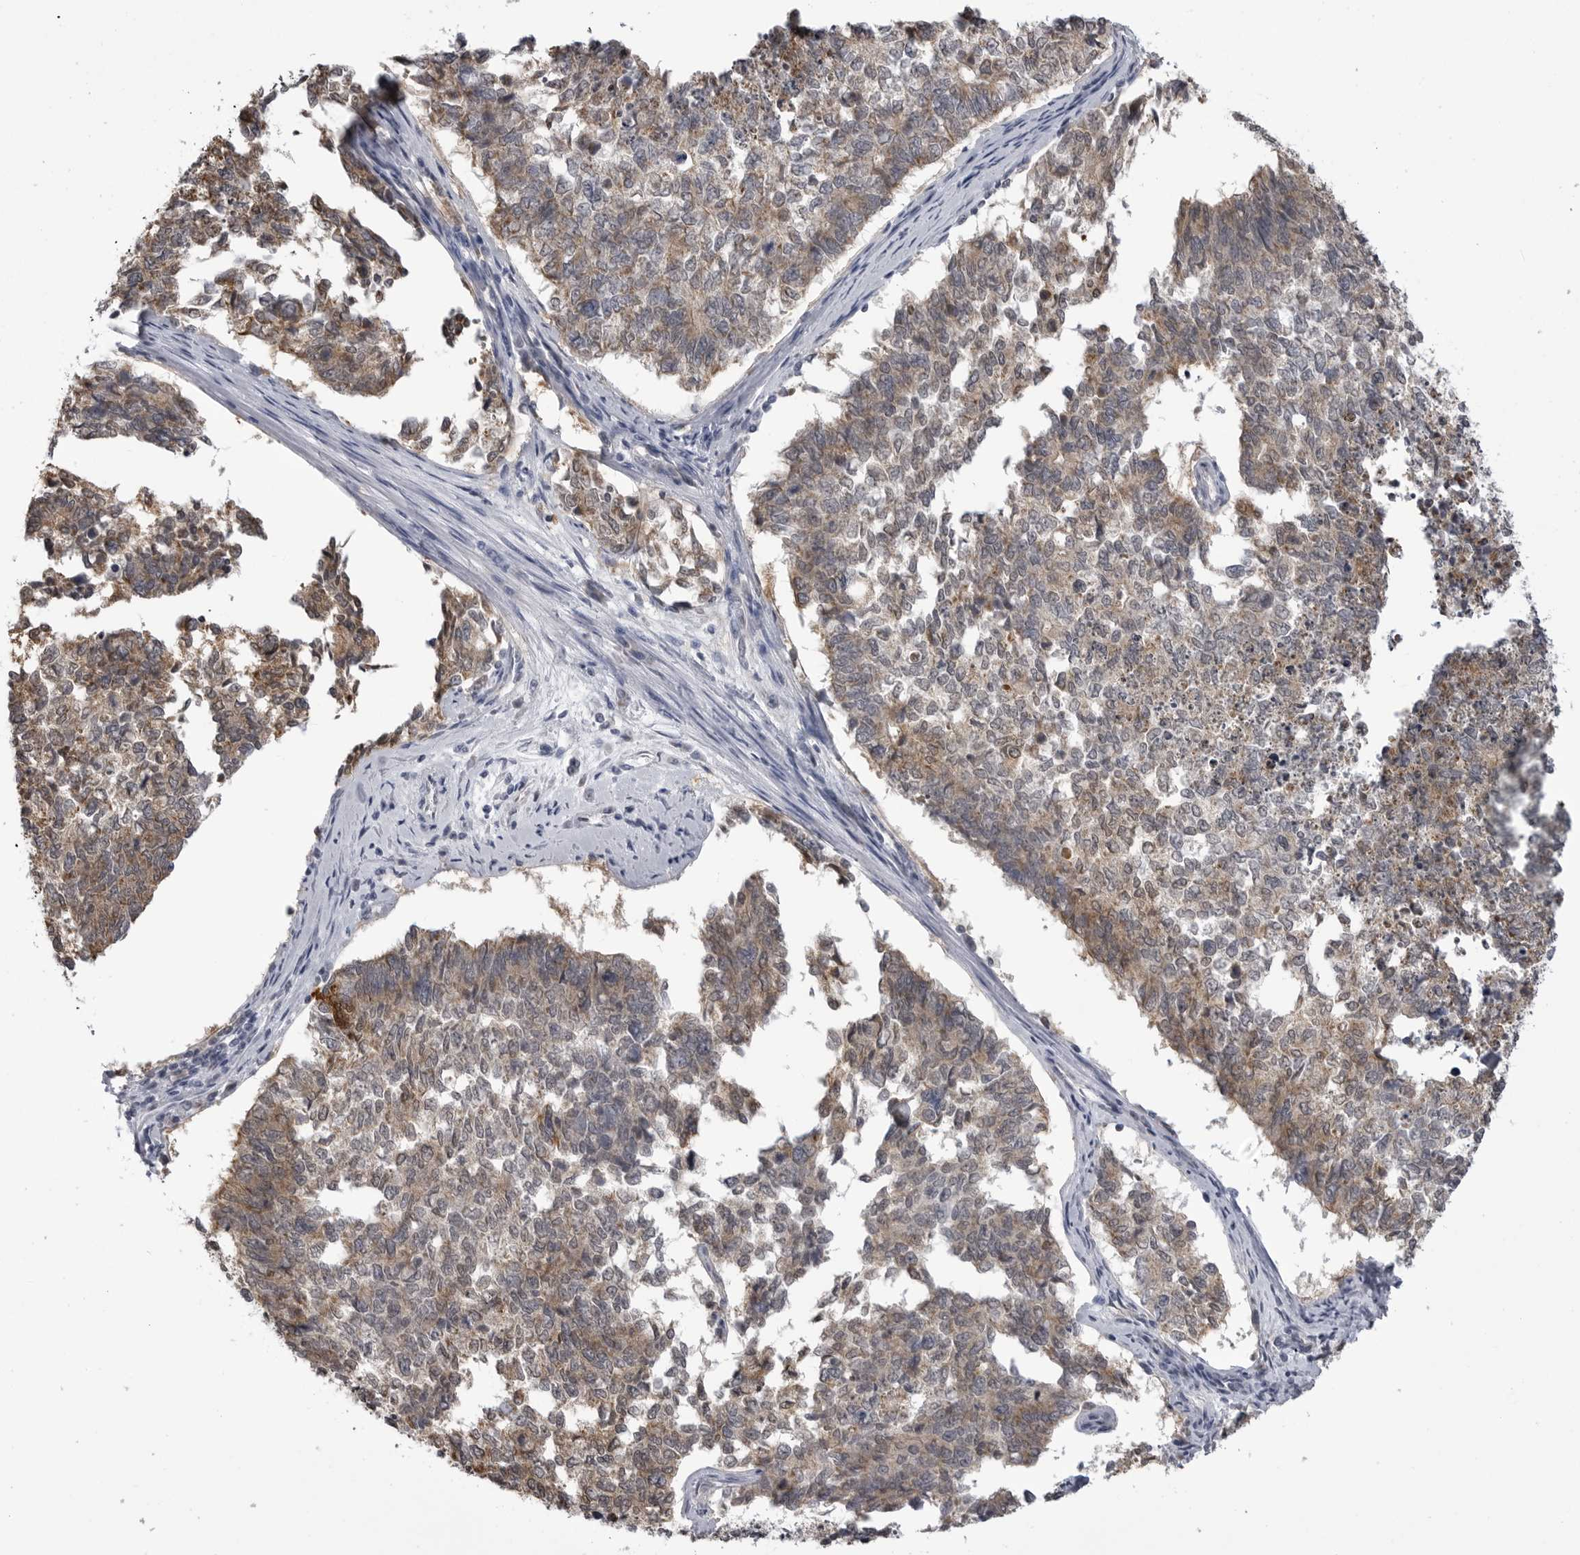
{"staining": {"intensity": "weak", "quantity": ">75%", "location": "cytoplasmic/membranous"}, "tissue": "cervical cancer", "cell_type": "Tumor cells", "image_type": "cancer", "snomed": [{"axis": "morphology", "description": "Squamous cell carcinoma, NOS"}, {"axis": "topography", "description": "Cervix"}], "caption": "Protein expression analysis of human cervical squamous cell carcinoma reveals weak cytoplasmic/membranous staining in about >75% of tumor cells.", "gene": "FH", "patient": {"sex": "female", "age": 63}}